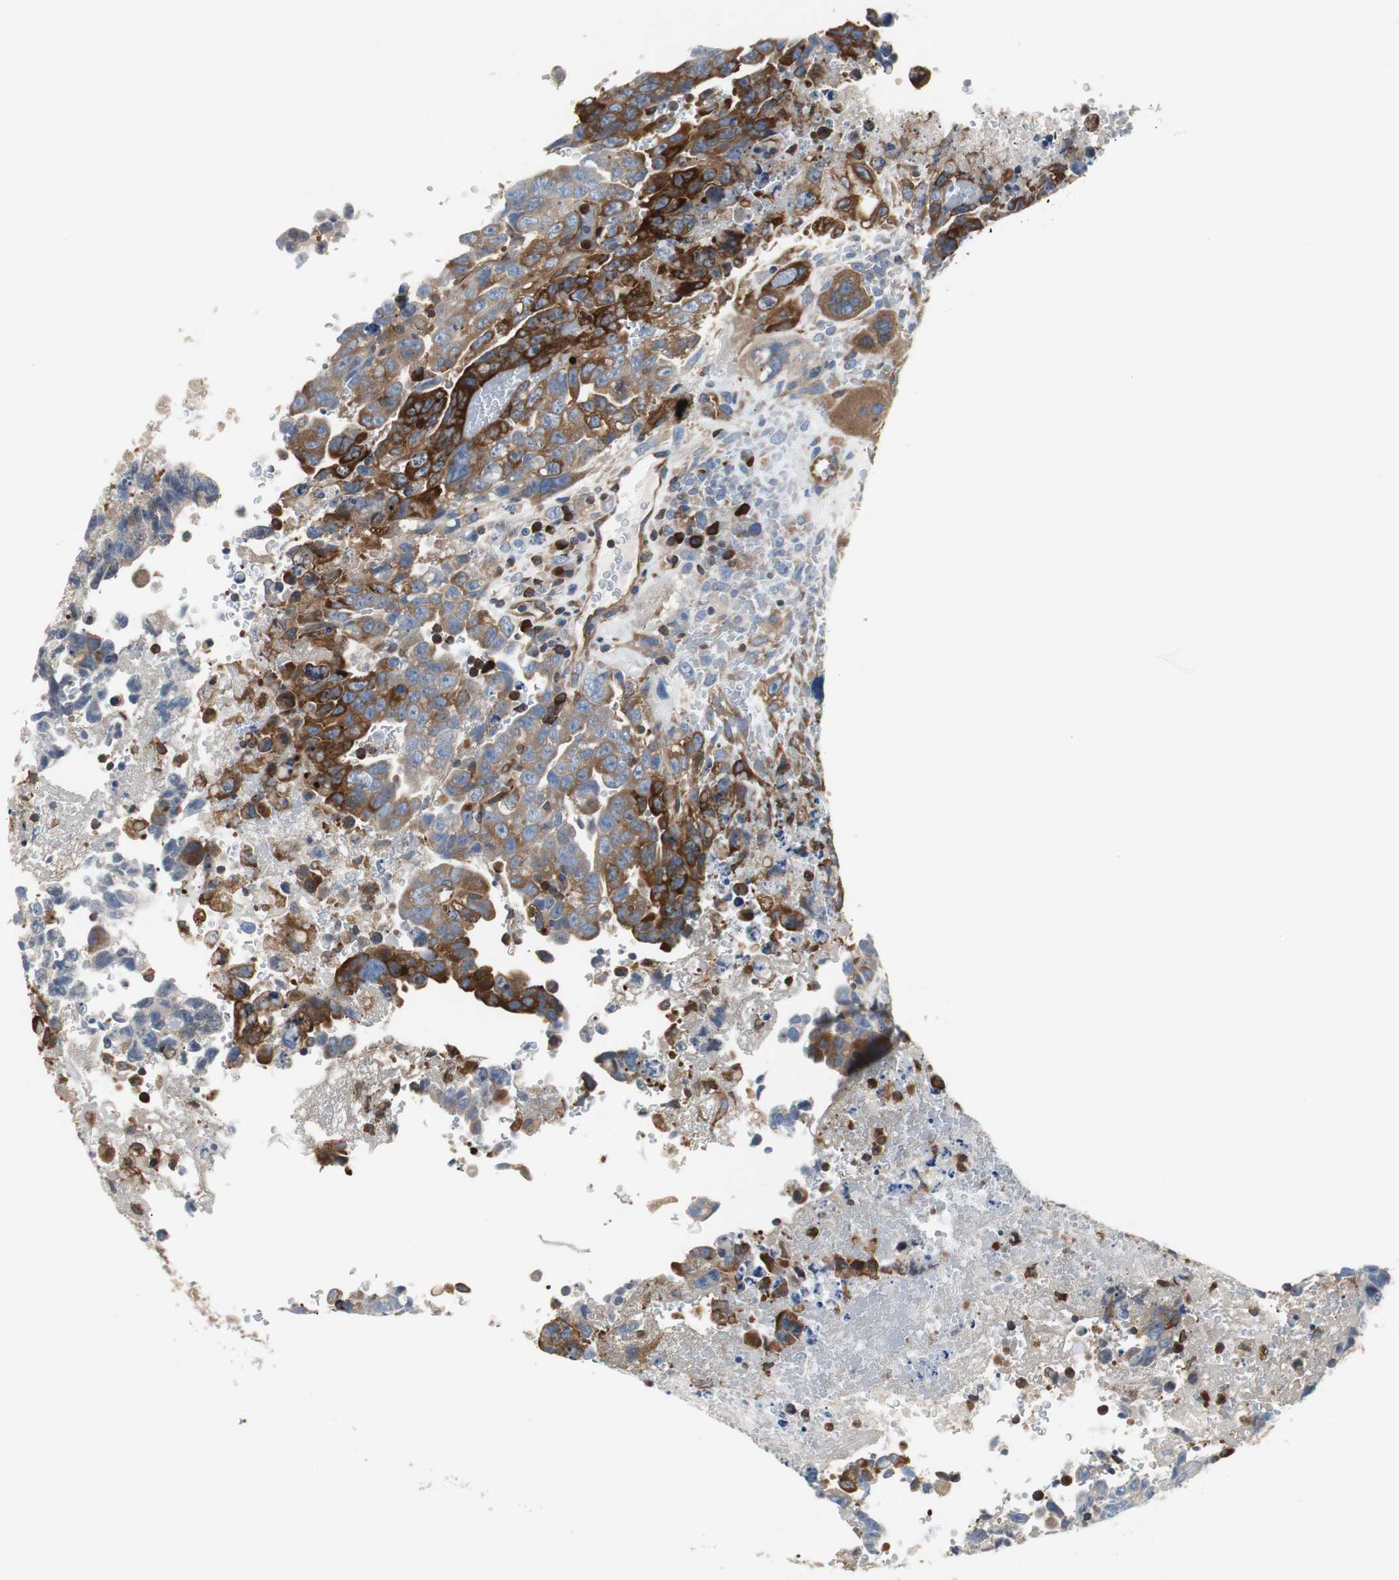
{"staining": {"intensity": "moderate", "quantity": "25%-75%", "location": "cytoplasmic/membranous"}, "tissue": "testis cancer", "cell_type": "Tumor cells", "image_type": "cancer", "snomed": [{"axis": "morphology", "description": "Carcinoma, Embryonal, NOS"}, {"axis": "topography", "description": "Testis"}], "caption": "Protein expression by immunohistochemistry shows moderate cytoplasmic/membranous positivity in about 25%-75% of tumor cells in embryonal carcinoma (testis).", "gene": "GYS1", "patient": {"sex": "male", "age": 28}}